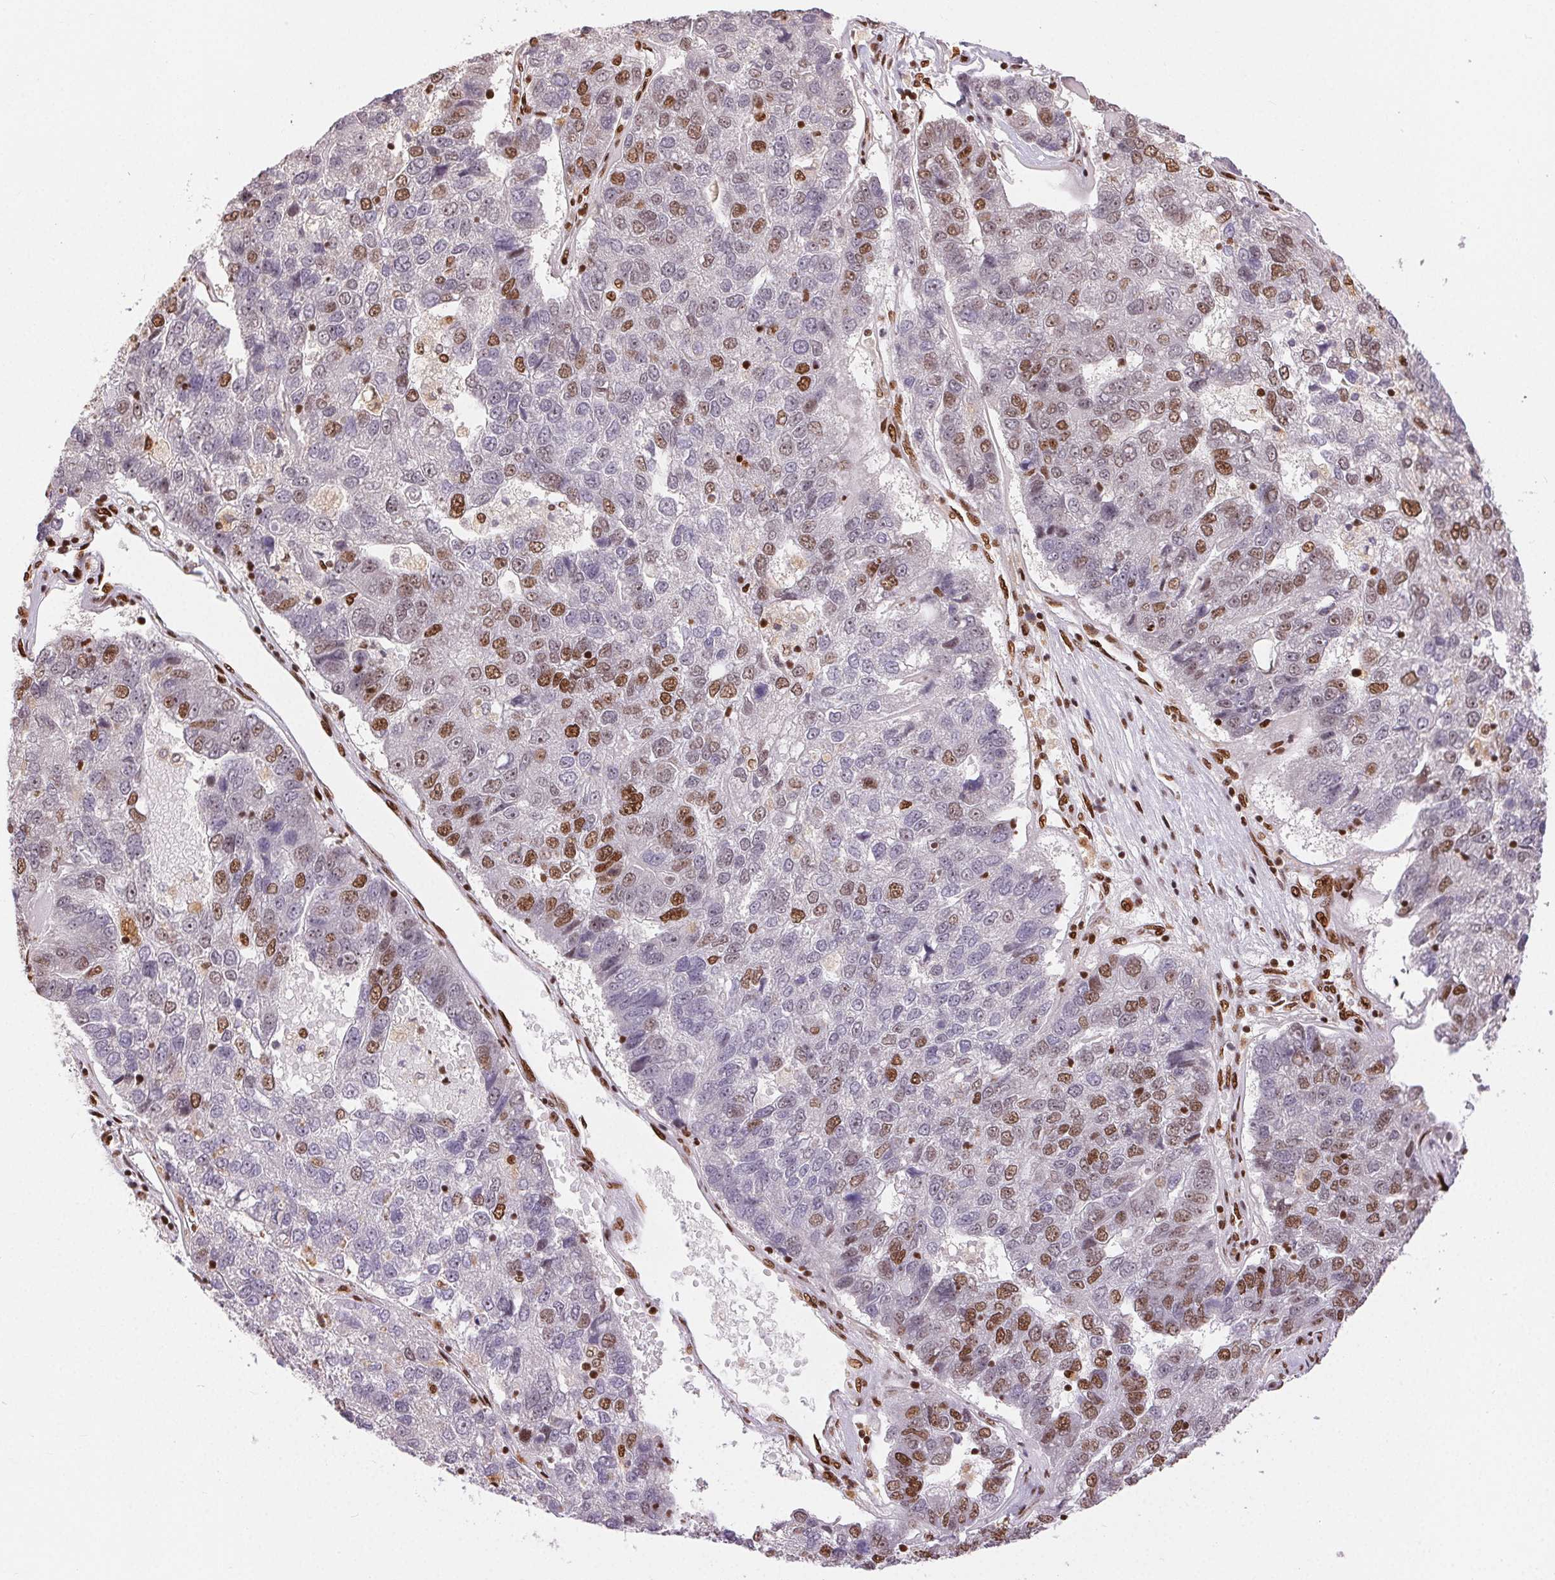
{"staining": {"intensity": "moderate", "quantity": "25%-75%", "location": "nuclear"}, "tissue": "pancreatic cancer", "cell_type": "Tumor cells", "image_type": "cancer", "snomed": [{"axis": "morphology", "description": "Adenocarcinoma, NOS"}, {"axis": "topography", "description": "Pancreas"}], "caption": "A high-resolution micrograph shows immunohistochemistry (IHC) staining of pancreatic cancer (adenocarcinoma), which reveals moderate nuclear expression in about 25%-75% of tumor cells.", "gene": "ZNF80", "patient": {"sex": "female", "age": 61}}